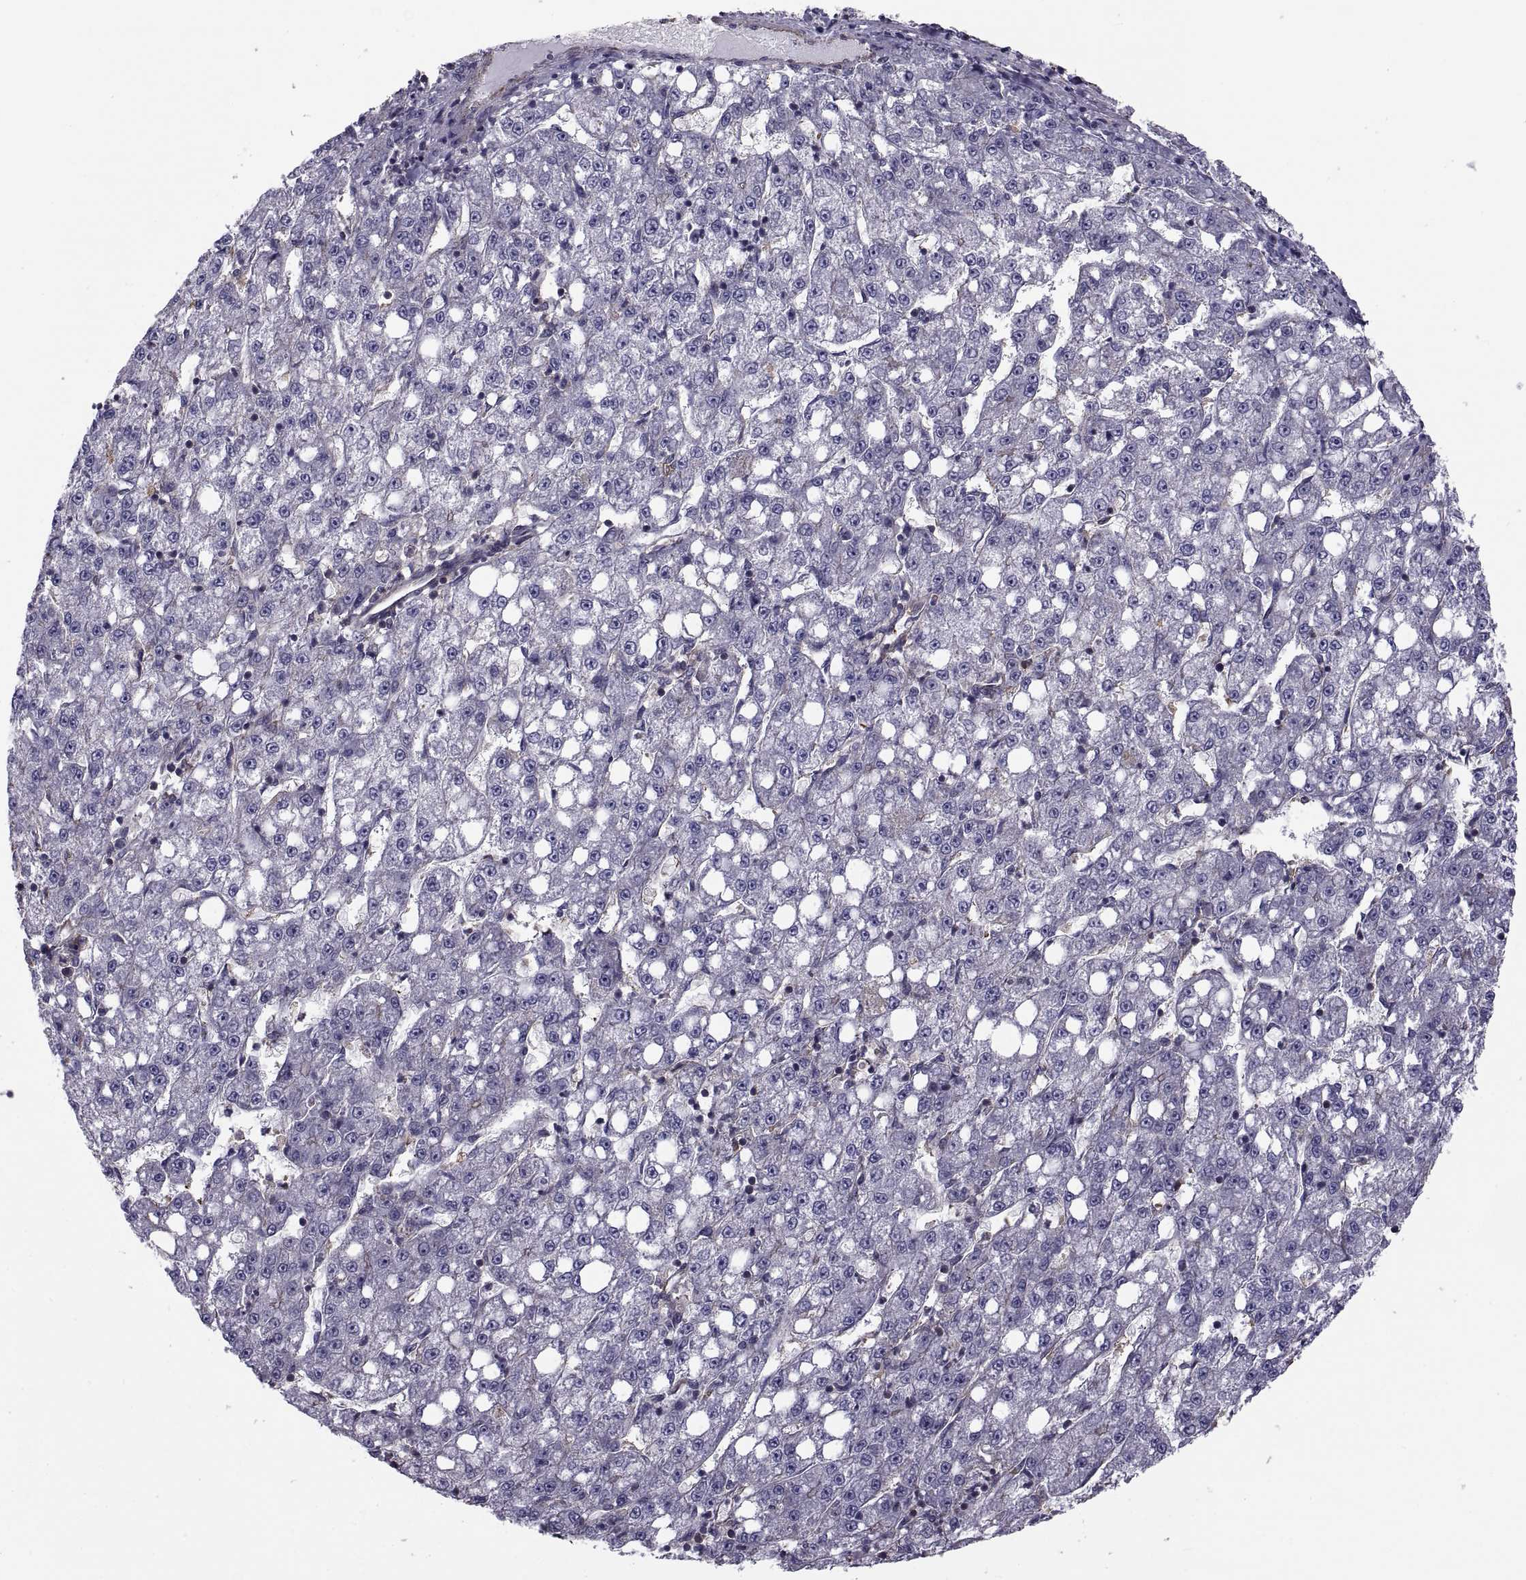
{"staining": {"intensity": "negative", "quantity": "none", "location": "none"}, "tissue": "liver cancer", "cell_type": "Tumor cells", "image_type": "cancer", "snomed": [{"axis": "morphology", "description": "Carcinoma, Hepatocellular, NOS"}, {"axis": "topography", "description": "Liver"}], "caption": "A histopathology image of human liver hepatocellular carcinoma is negative for staining in tumor cells.", "gene": "MYH9", "patient": {"sex": "female", "age": 65}}